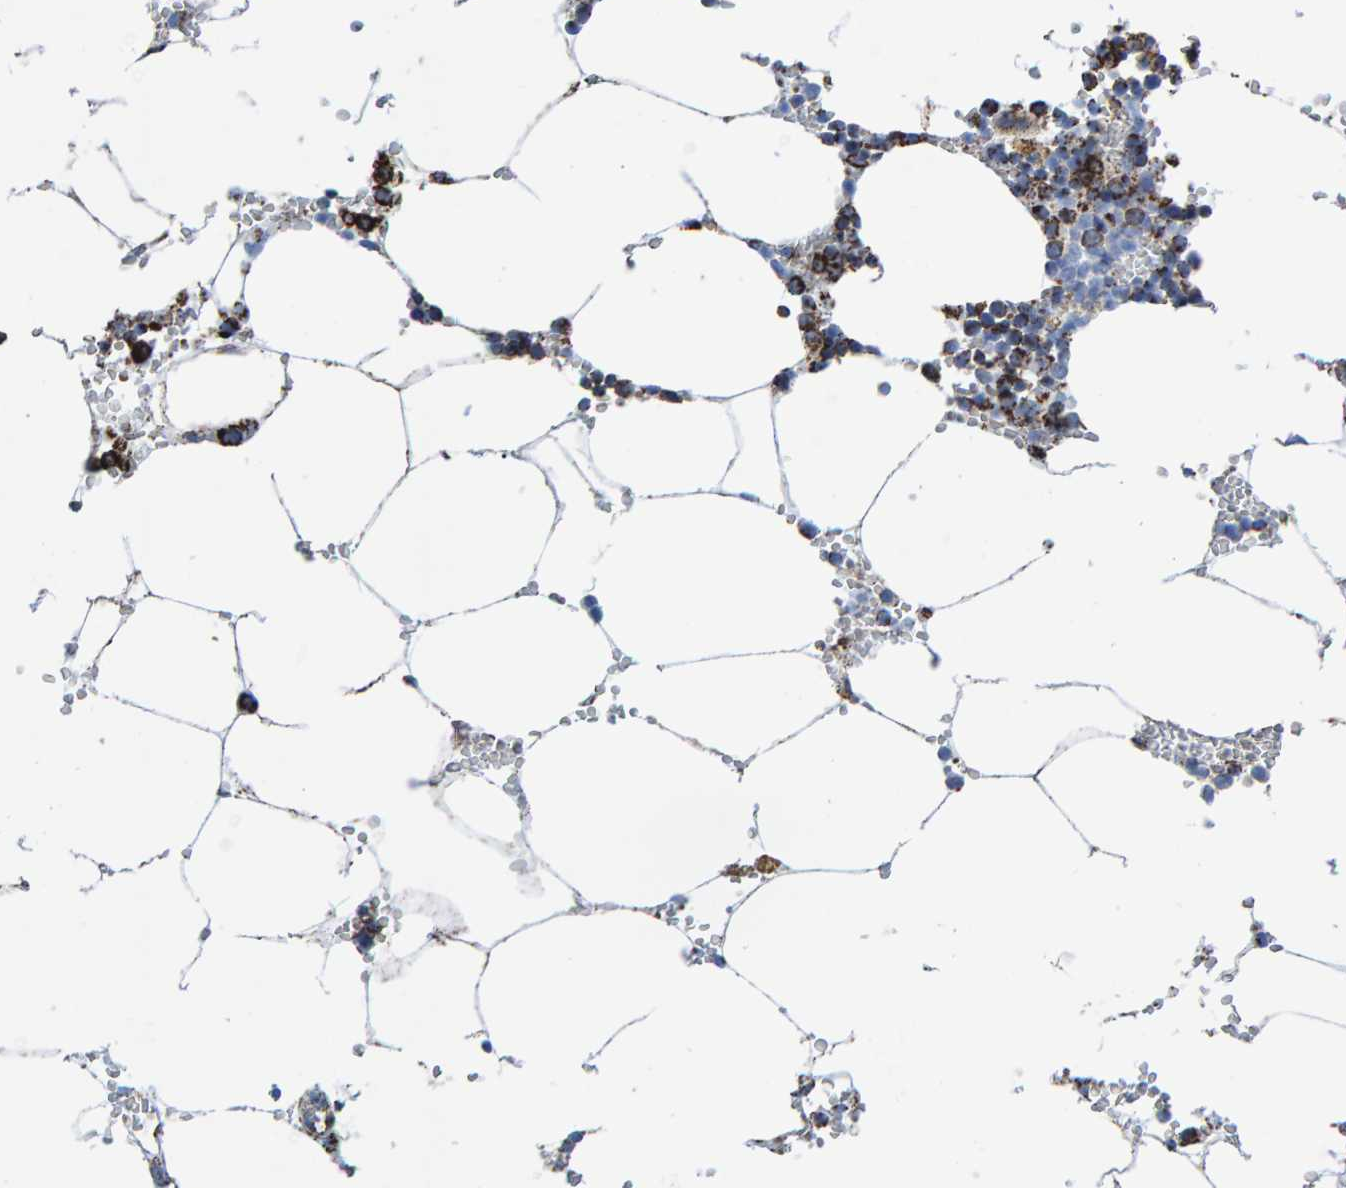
{"staining": {"intensity": "strong", "quantity": "25%-75%", "location": "cytoplasmic/membranous"}, "tissue": "bone marrow", "cell_type": "Hematopoietic cells", "image_type": "normal", "snomed": [{"axis": "morphology", "description": "Normal tissue, NOS"}, {"axis": "topography", "description": "Bone marrow"}], "caption": "Strong cytoplasmic/membranous staining is seen in about 25%-75% of hematopoietic cells in normal bone marrow. (DAB IHC, brown staining for protein, blue staining for nuclei).", "gene": "ENSG00000262660", "patient": {"sex": "male", "age": 70}}